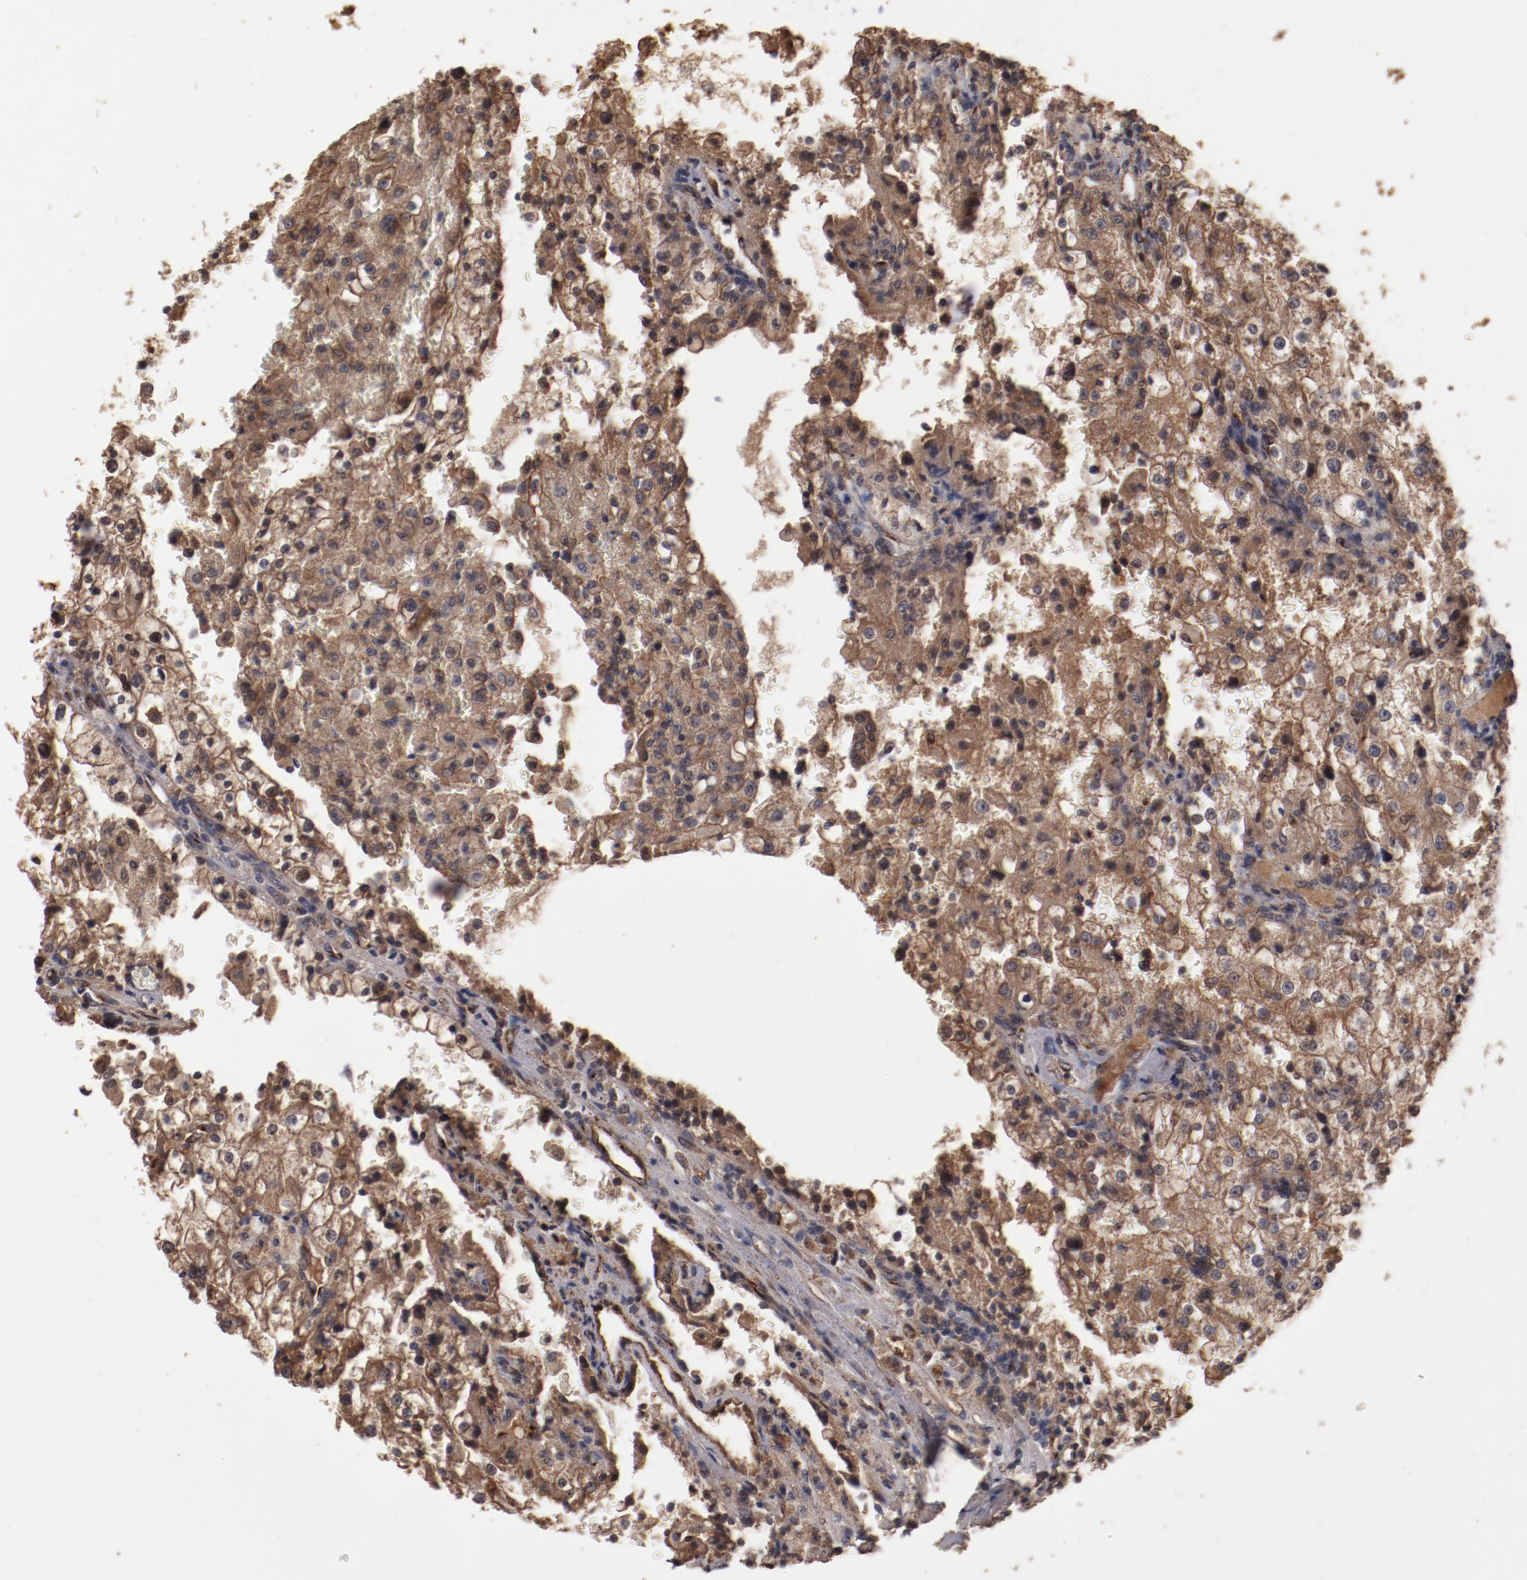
{"staining": {"intensity": "strong", "quantity": ">75%", "location": "cytoplasmic/membranous"}, "tissue": "renal cancer", "cell_type": "Tumor cells", "image_type": "cancer", "snomed": [{"axis": "morphology", "description": "Adenocarcinoma, NOS"}, {"axis": "topography", "description": "Kidney"}], "caption": "Immunohistochemical staining of renal cancer reveals strong cytoplasmic/membranous protein positivity in about >75% of tumor cells. (DAB (3,3'-diaminobenzidine) = brown stain, brightfield microscopy at high magnification).", "gene": "DIPK2B", "patient": {"sex": "female", "age": 74}}